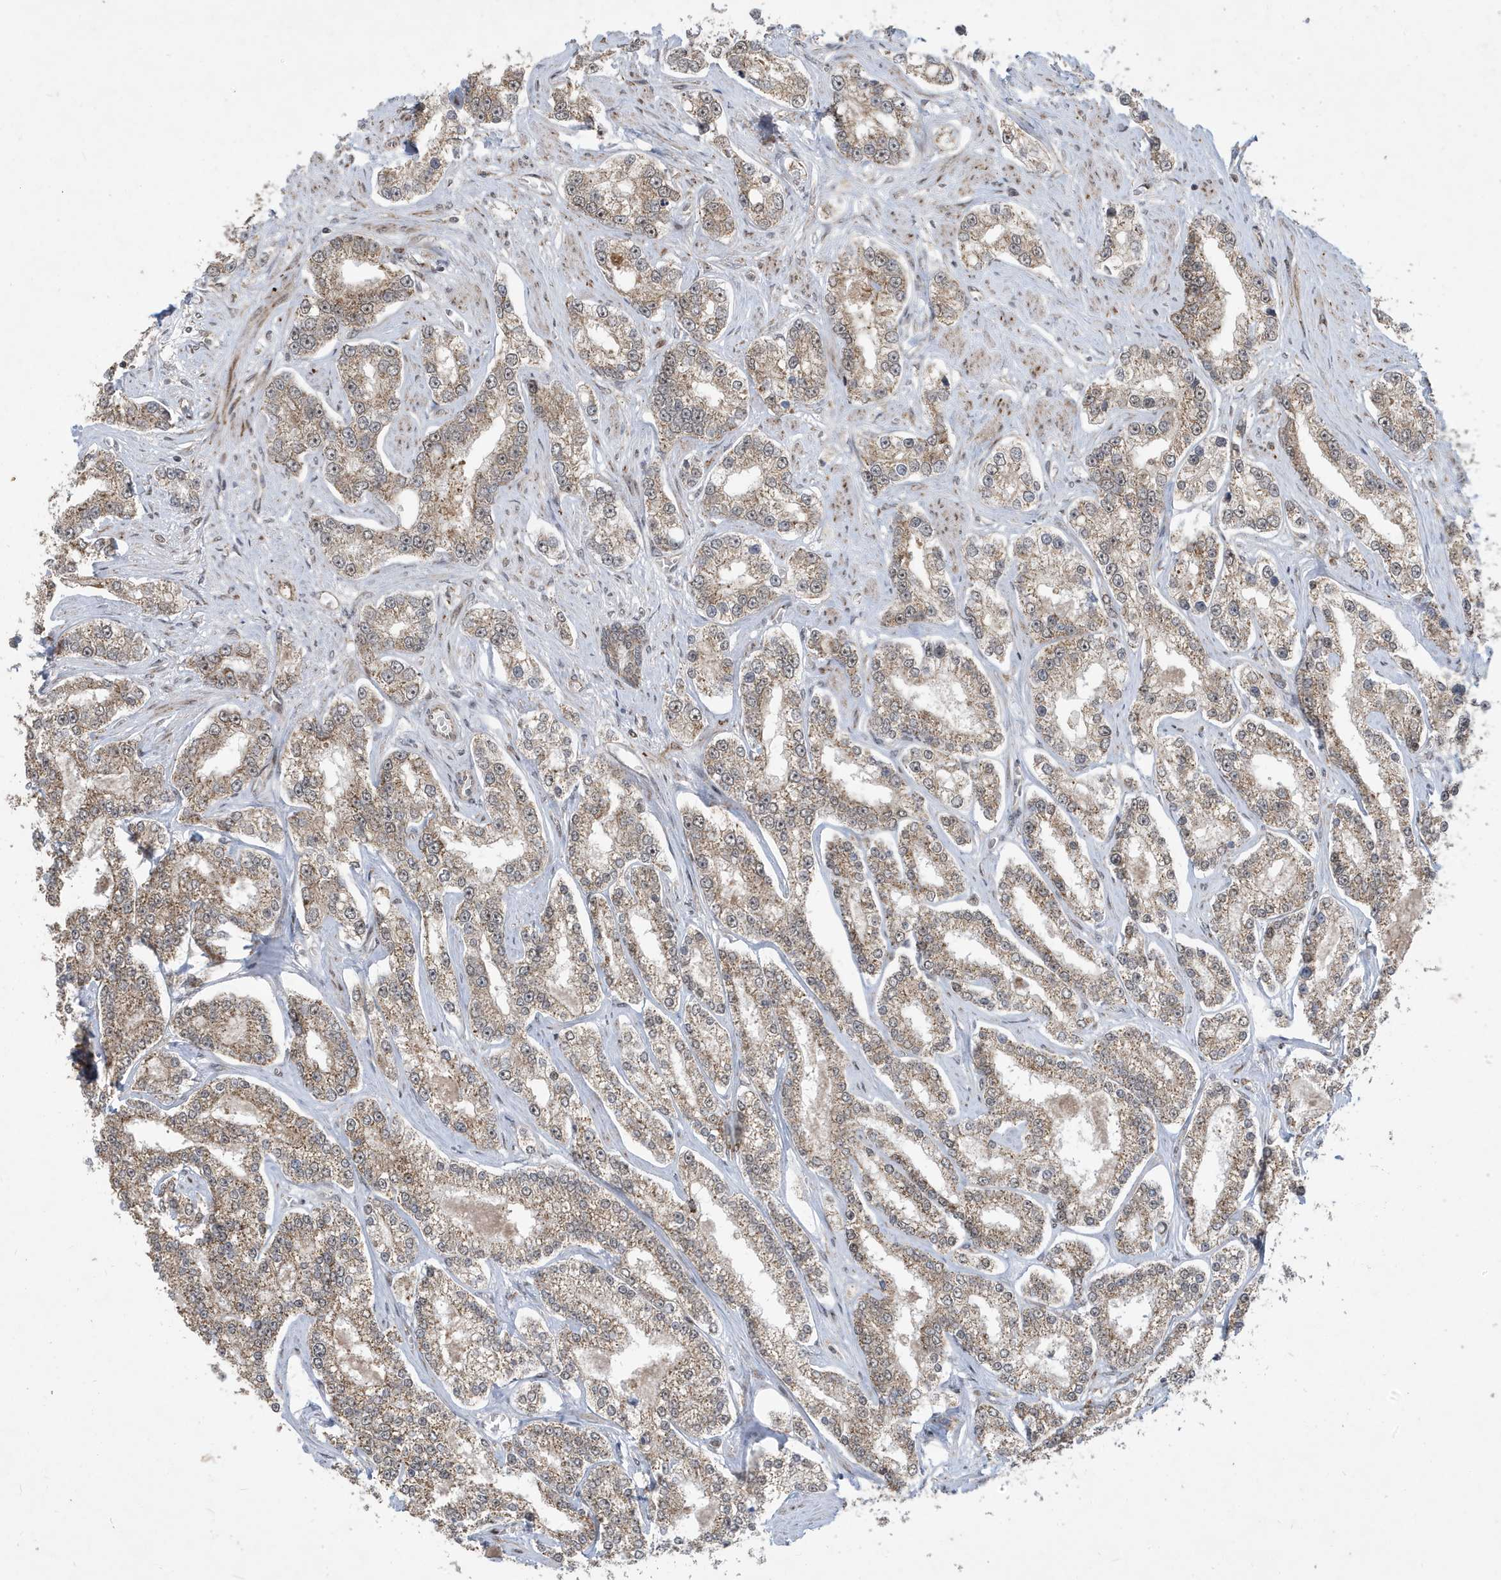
{"staining": {"intensity": "weak", "quantity": ">75%", "location": "cytoplasmic/membranous"}, "tissue": "prostate cancer", "cell_type": "Tumor cells", "image_type": "cancer", "snomed": [{"axis": "morphology", "description": "Normal tissue, NOS"}, {"axis": "morphology", "description": "Adenocarcinoma, High grade"}, {"axis": "topography", "description": "Prostate"}], "caption": "DAB (3,3'-diaminobenzidine) immunohistochemical staining of adenocarcinoma (high-grade) (prostate) reveals weak cytoplasmic/membranous protein positivity in about >75% of tumor cells. (Stains: DAB in brown, nuclei in blue, Microscopy: brightfield microscopy at high magnification).", "gene": "FAM9B", "patient": {"sex": "male", "age": 83}}